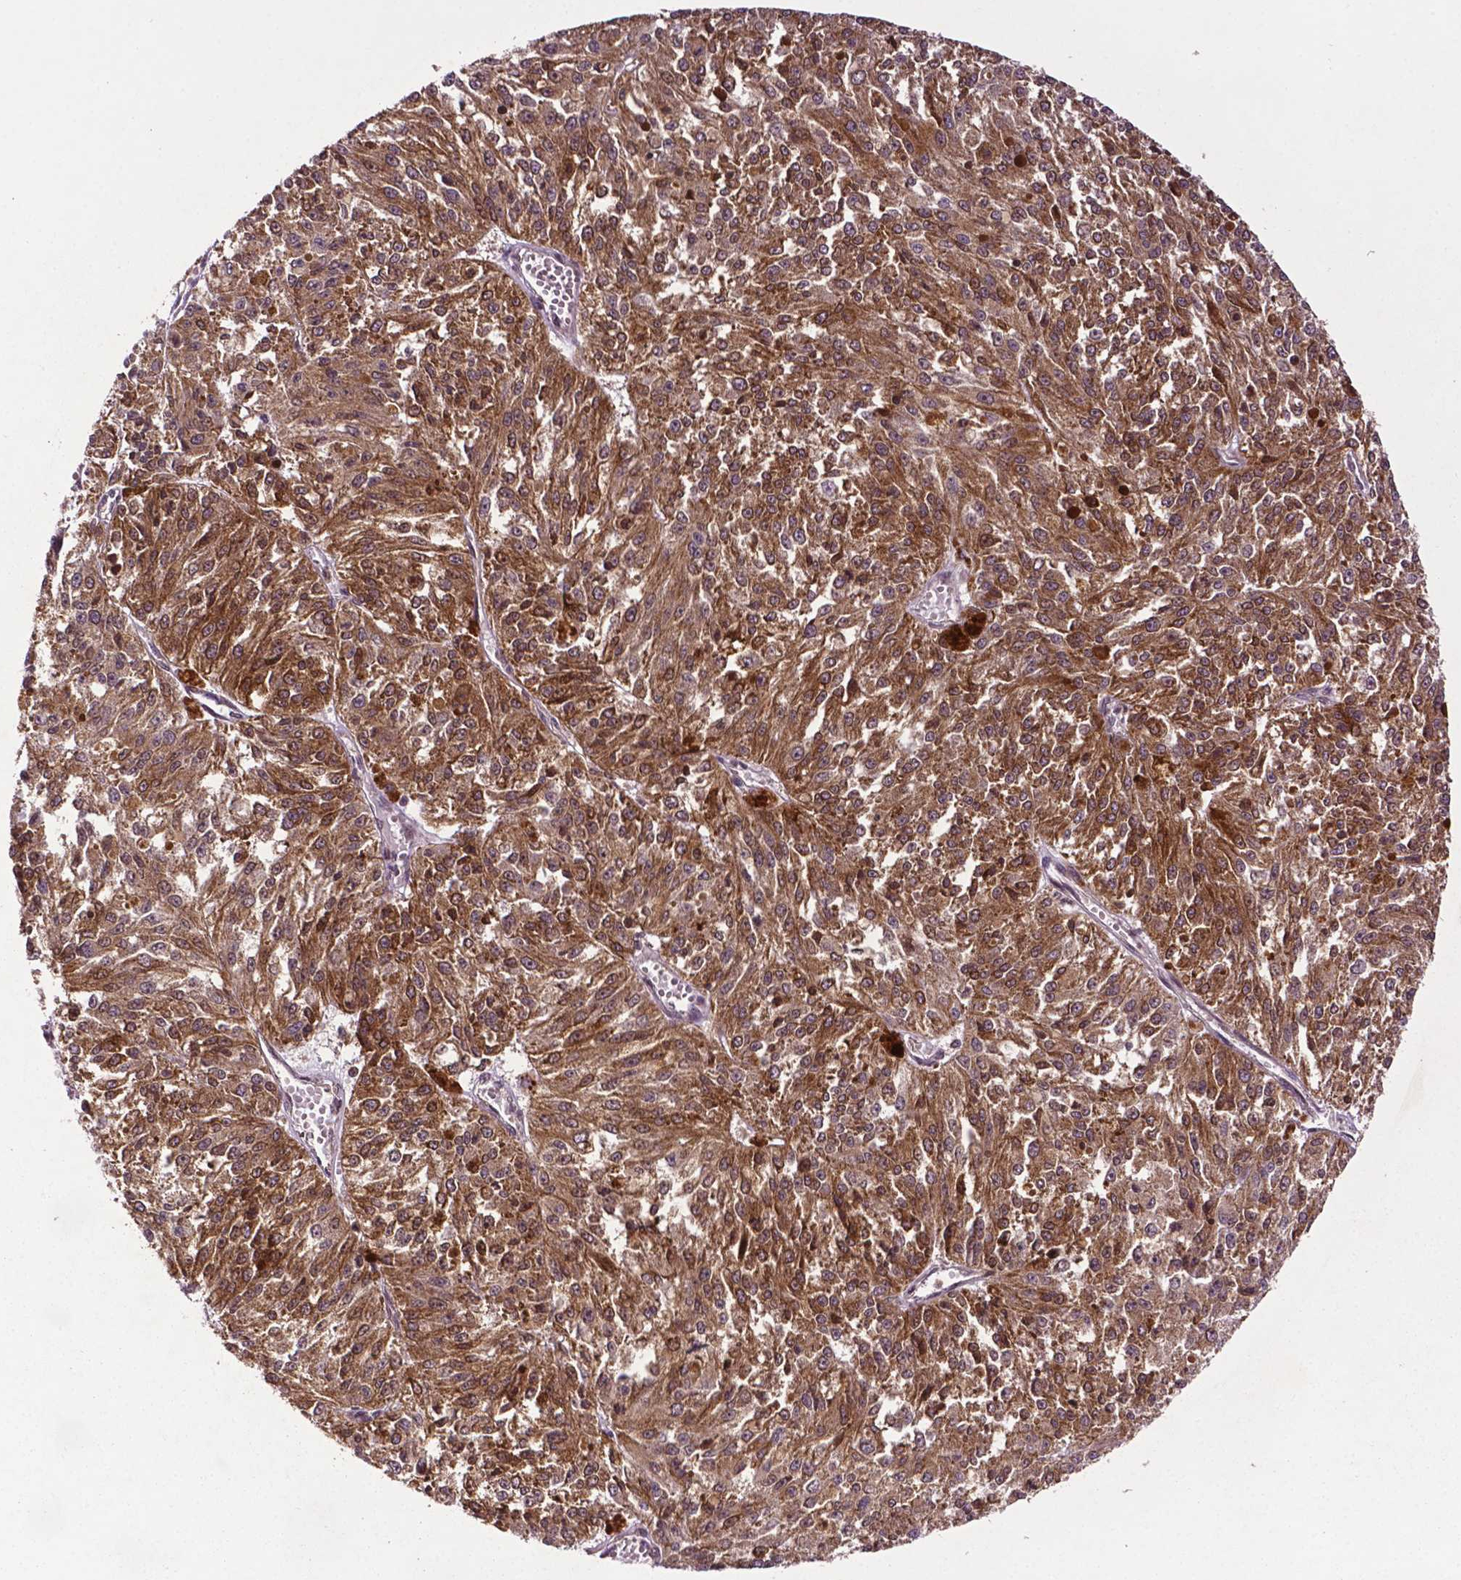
{"staining": {"intensity": "moderate", "quantity": ">75%", "location": "cytoplasmic/membranous"}, "tissue": "melanoma", "cell_type": "Tumor cells", "image_type": "cancer", "snomed": [{"axis": "morphology", "description": "Malignant melanoma, Metastatic site"}, {"axis": "topography", "description": "Lymph node"}], "caption": "Brown immunohistochemical staining in human melanoma shows moderate cytoplasmic/membranous expression in about >75% of tumor cells.", "gene": "TMX2", "patient": {"sex": "female", "age": 64}}